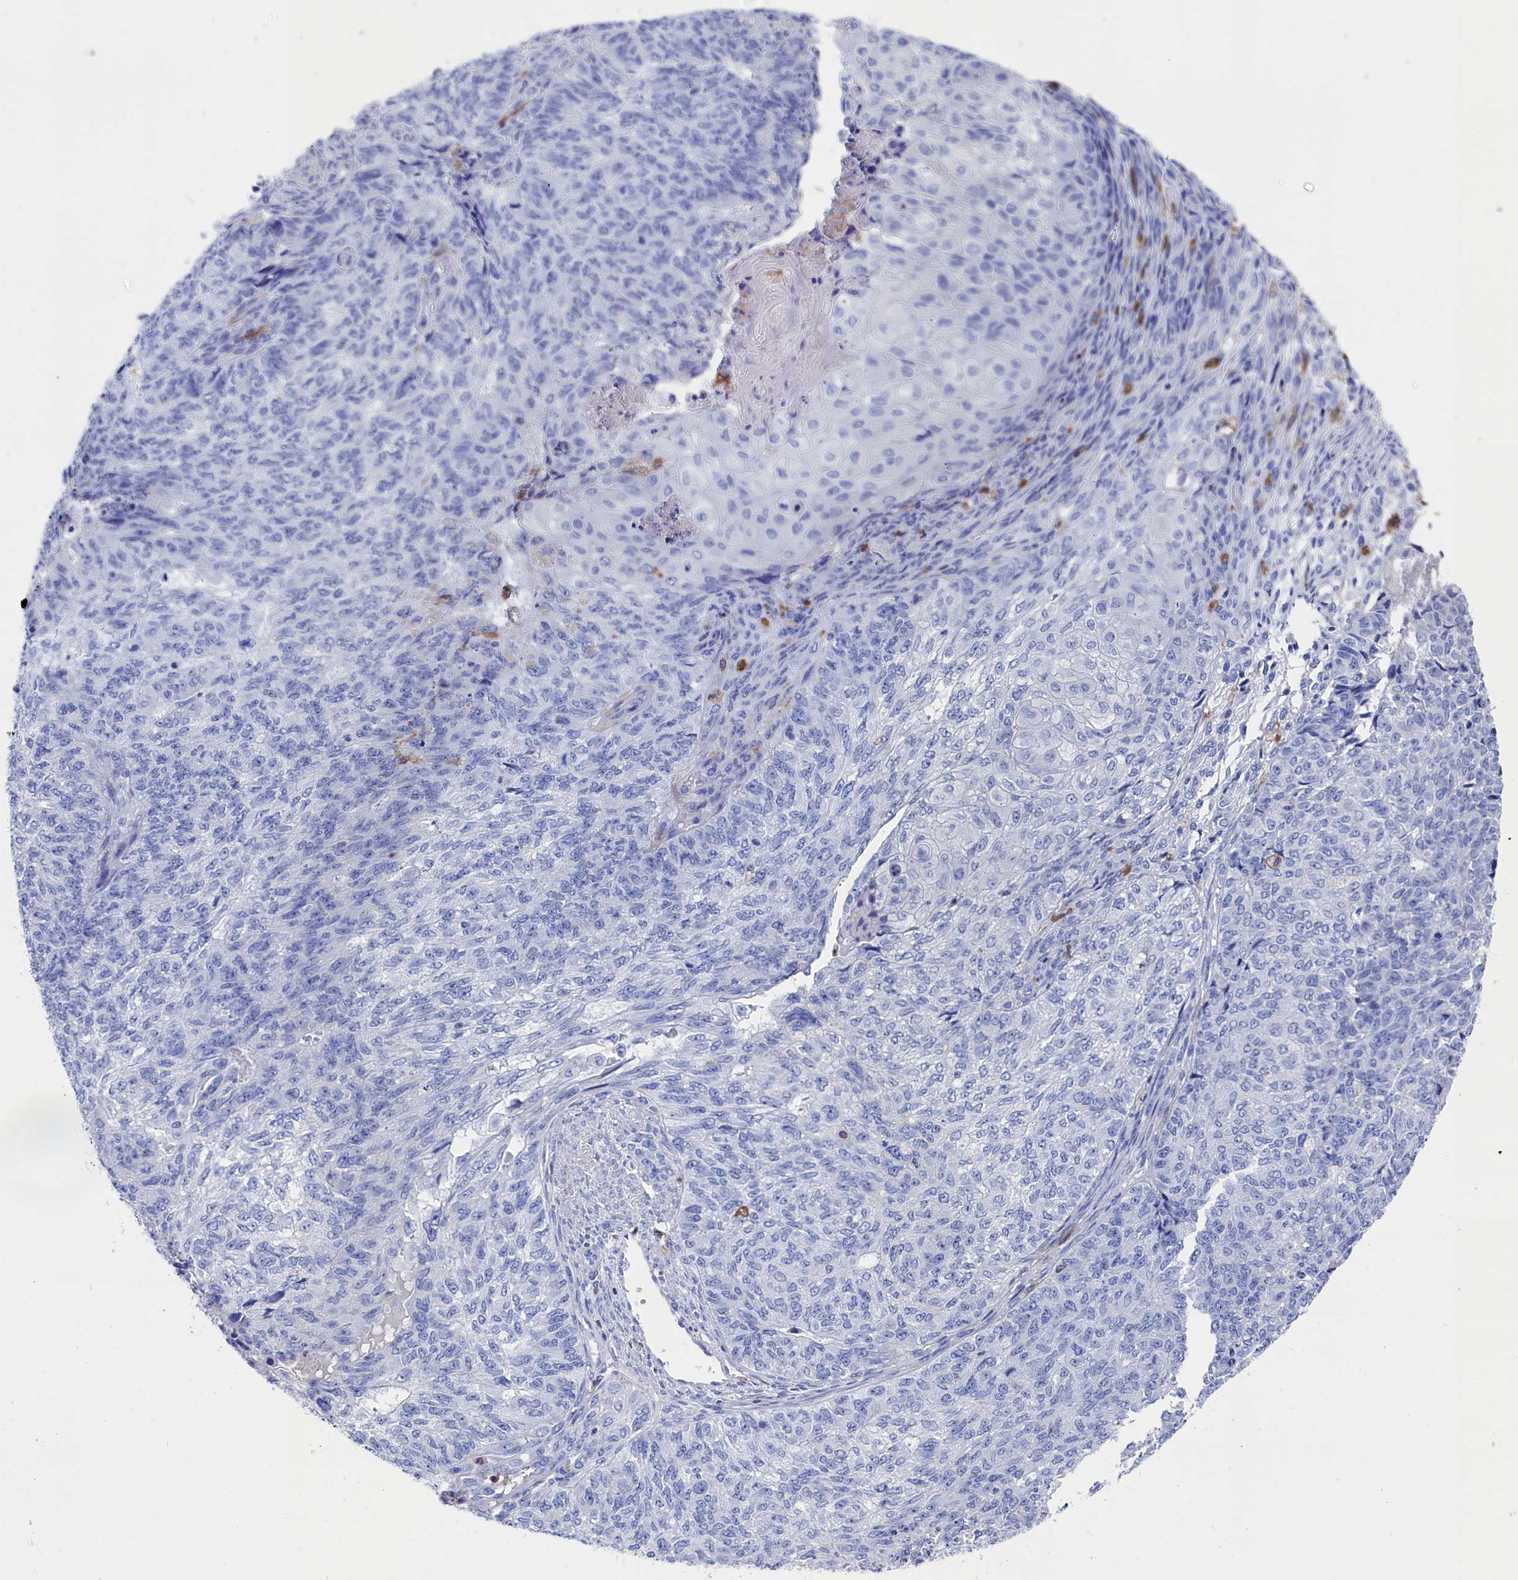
{"staining": {"intensity": "negative", "quantity": "none", "location": "none"}, "tissue": "endometrial cancer", "cell_type": "Tumor cells", "image_type": "cancer", "snomed": [{"axis": "morphology", "description": "Adenocarcinoma, NOS"}, {"axis": "topography", "description": "Endometrium"}], "caption": "Human endometrial cancer stained for a protein using immunohistochemistry demonstrates no expression in tumor cells.", "gene": "TYROBP", "patient": {"sex": "female", "age": 32}}